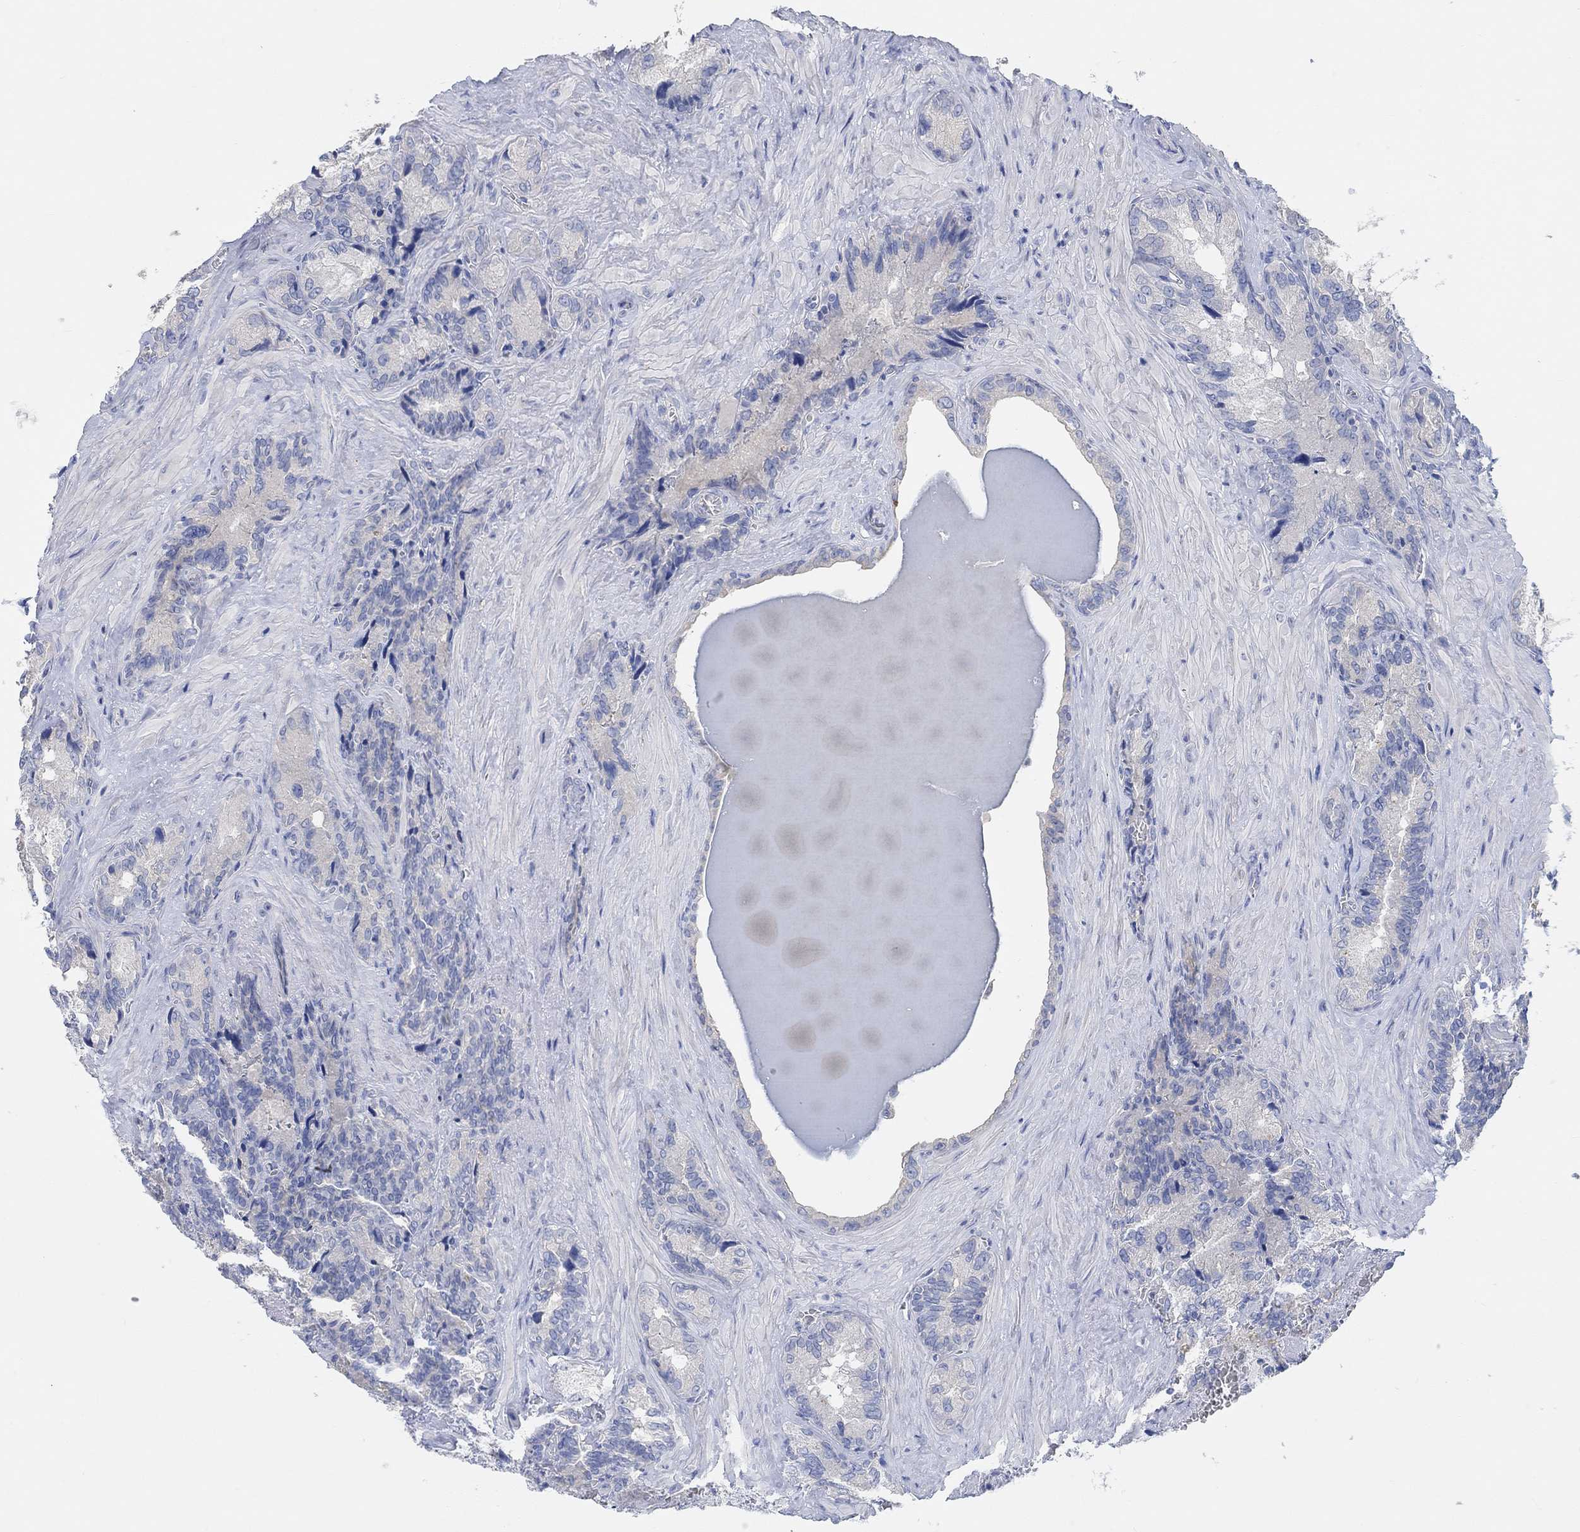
{"staining": {"intensity": "negative", "quantity": "none", "location": "none"}, "tissue": "seminal vesicle", "cell_type": "Glandular cells", "image_type": "normal", "snomed": [{"axis": "morphology", "description": "Normal tissue, NOS"}, {"axis": "topography", "description": "Seminal veicle"}], "caption": "Human seminal vesicle stained for a protein using IHC exhibits no expression in glandular cells.", "gene": "NLRP14", "patient": {"sex": "male", "age": 72}}